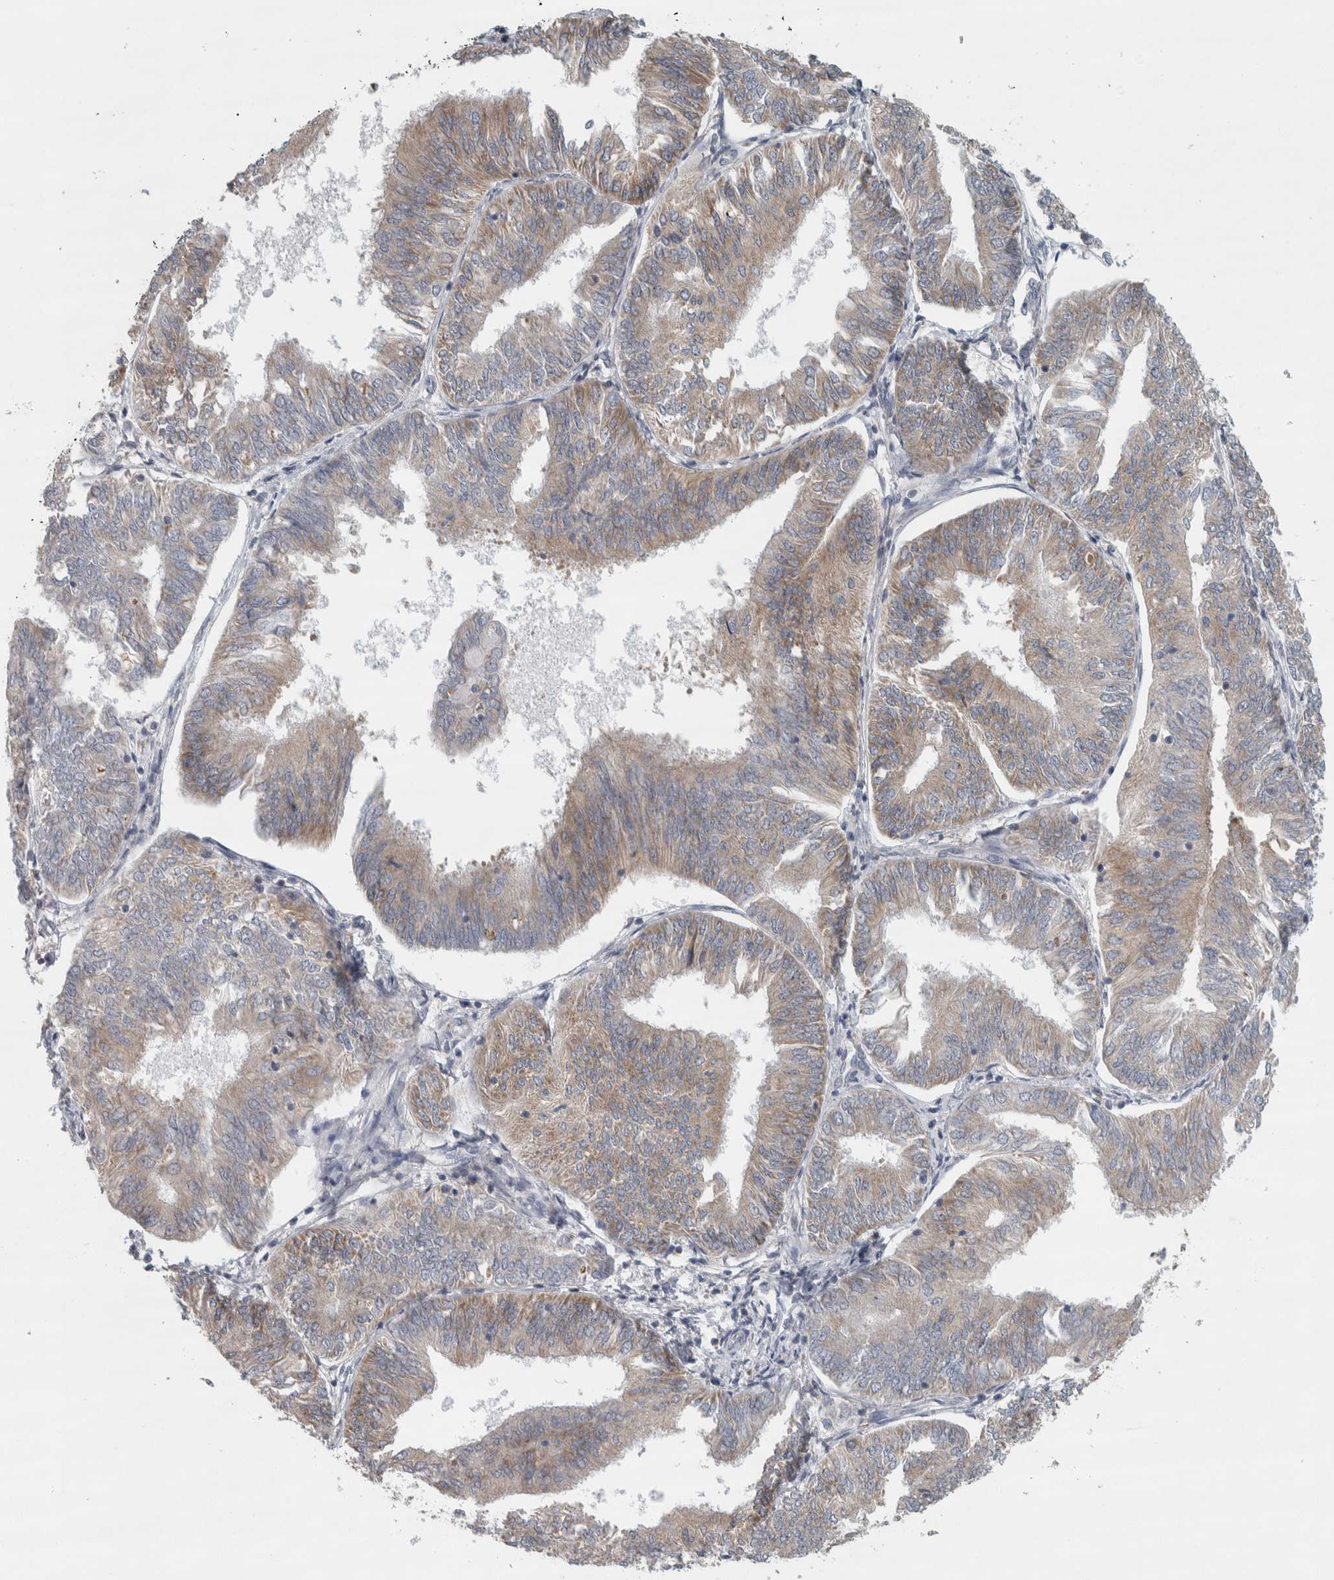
{"staining": {"intensity": "weak", "quantity": ">75%", "location": "cytoplasmic/membranous"}, "tissue": "endometrial cancer", "cell_type": "Tumor cells", "image_type": "cancer", "snomed": [{"axis": "morphology", "description": "Adenocarcinoma, NOS"}, {"axis": "topography", "description": "Endometrium"}], "caption": "Immunohistochemical staining of human adenocarcinoma (endometrial) demonstrates weak cytoplasmic/membranous protein staining in about >75% of tumor cells.", "gene": "SIGMAR1", "patient": {"sex": "female", "age": 58}}